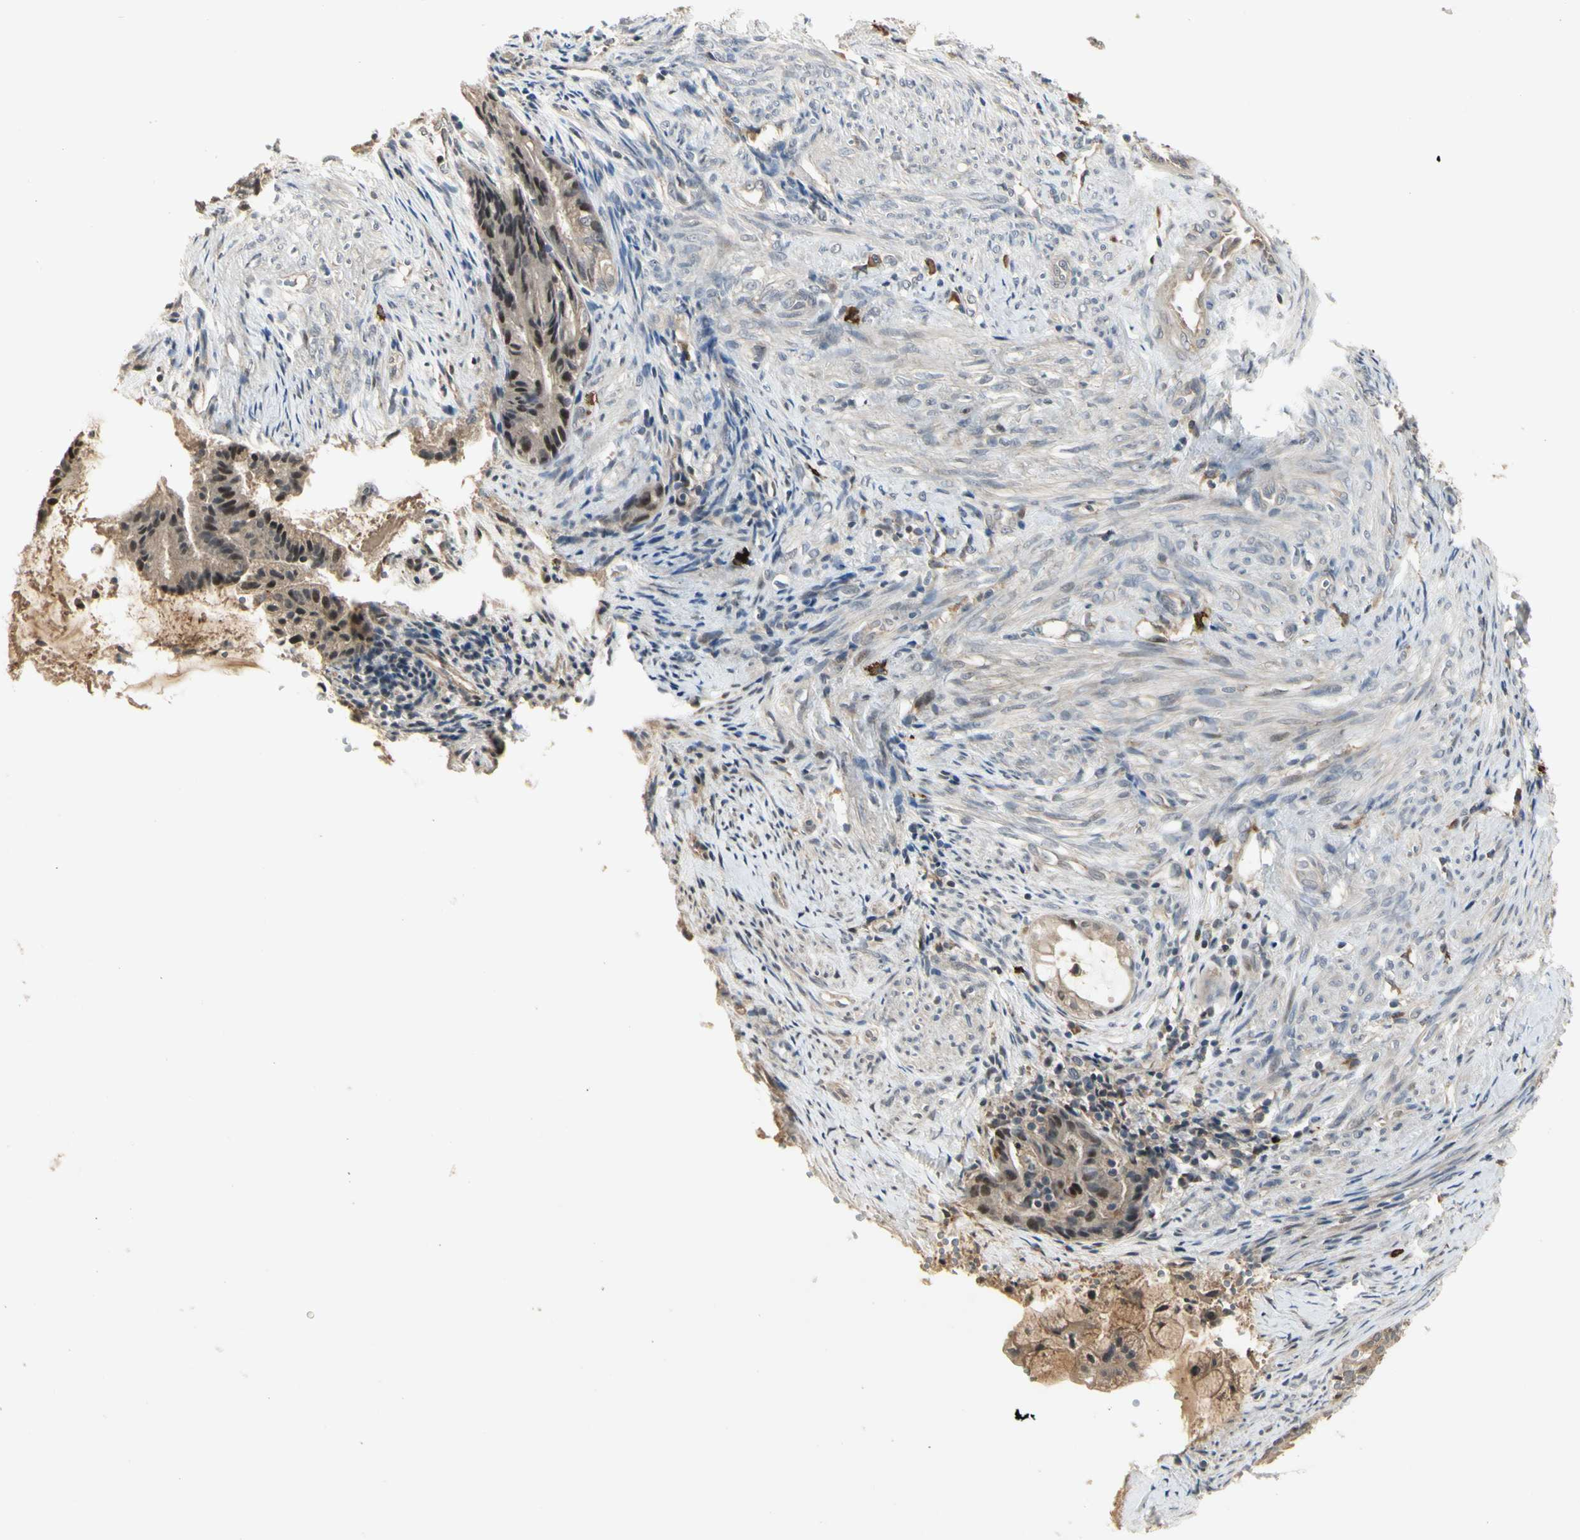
{"staining": {"intensity": "weak", "quantity": ">75%", "location": "cytoplasmic/membranous,nuclear"}, "tissue": "endometrial cancer", "cell_type": "Tumor cells", "image_type": "cancer", "snomed": [{"axis": "morphology", "description": "Adenocarcinoma, NOS"}, {"axis": "topography", "description": "Endometrium"}], "caption": "This image shows immunohistochemistry staining of human endometrial cancer (adenocarcinoma), with low weak cytoplasmic/membranous and nuclear positivity in about >75% of tumor cells.", "gene": "ATG4C", "patient": {"sex": "female", "age": 86}}